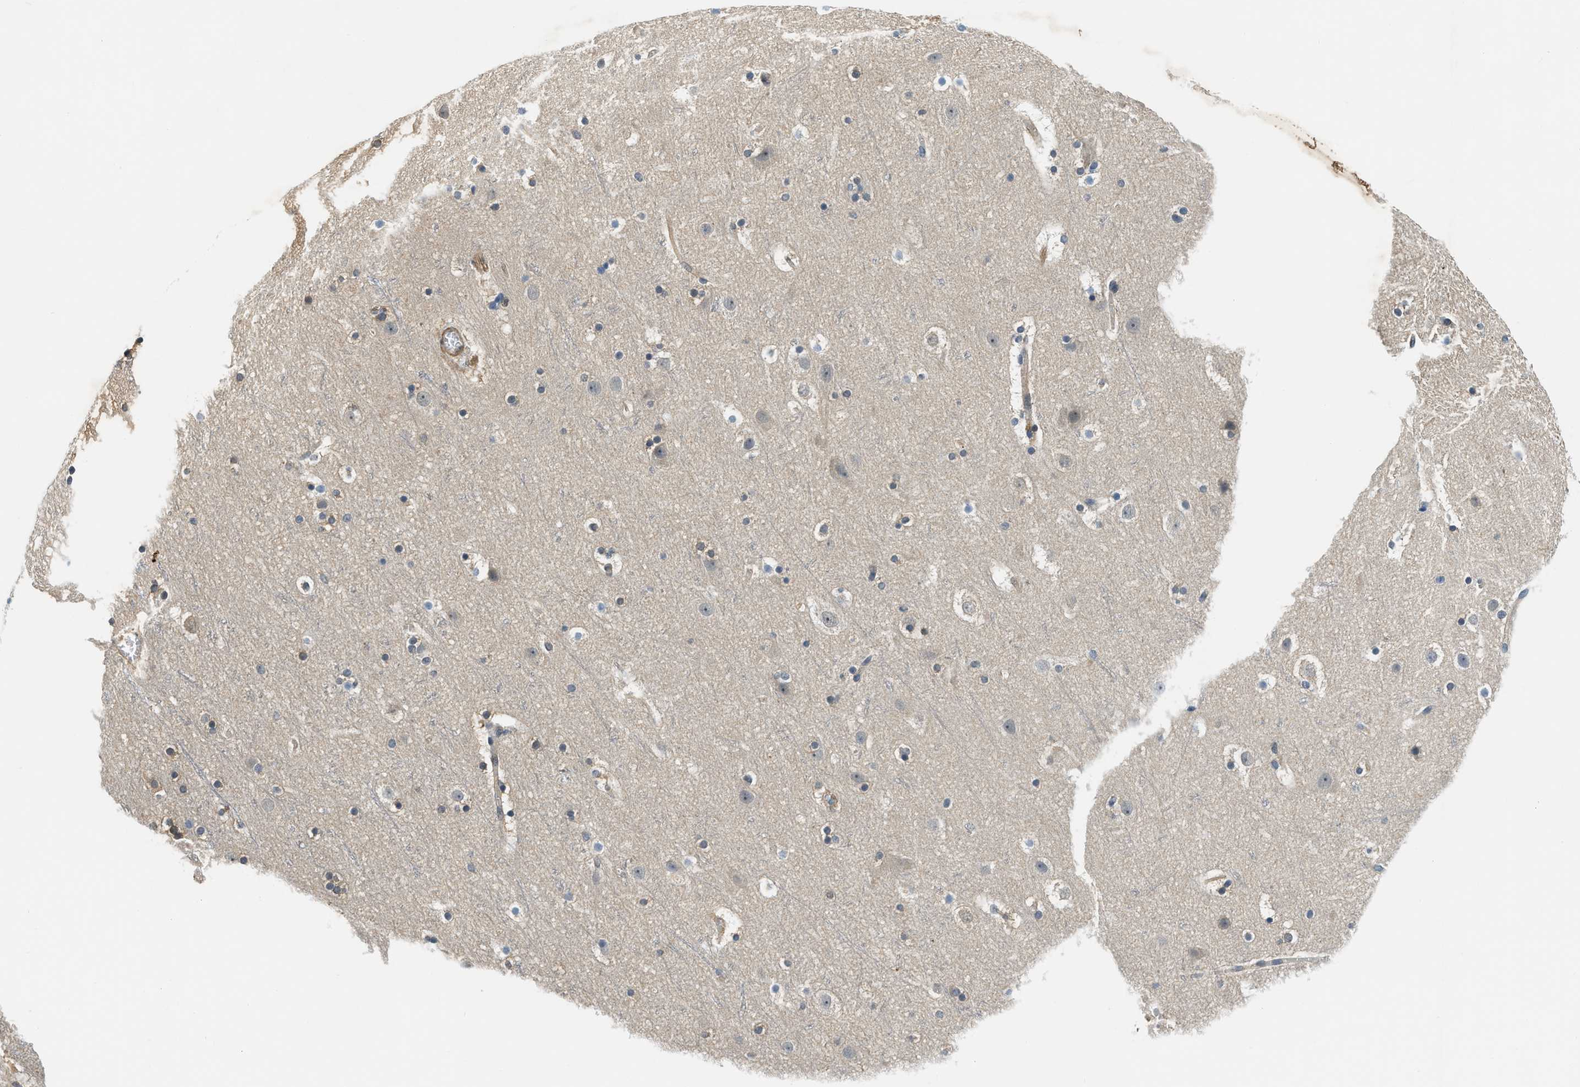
{"staining": {"intensity": "weak", "quantity": "25%-75%", "location": "cytoplasmic/membranous"}, "tissue": "cerebral cortex", "cell_type": "Endothelial cells", "image_type": "normal", "snomed": [{"axis": "morphology", "description": "Normal tissue, NOS"}, {"axis": "topography", "description": "Cerebral cortex"}], "caption": "Immunohistochemistry (IHC) of unremarkable human cerebral cortex reveals low levels of weak cytoplasmic/membranous expression in about 25%-75% of endothelial cells. (Stains: DAB (3,3'-diaminobenzidine) in brown, nuclei in blue, Microscopy: brightfield microscopy at high magnification).", "gene": "CBLB", "patient": {"sex": "male", "age": 45}}